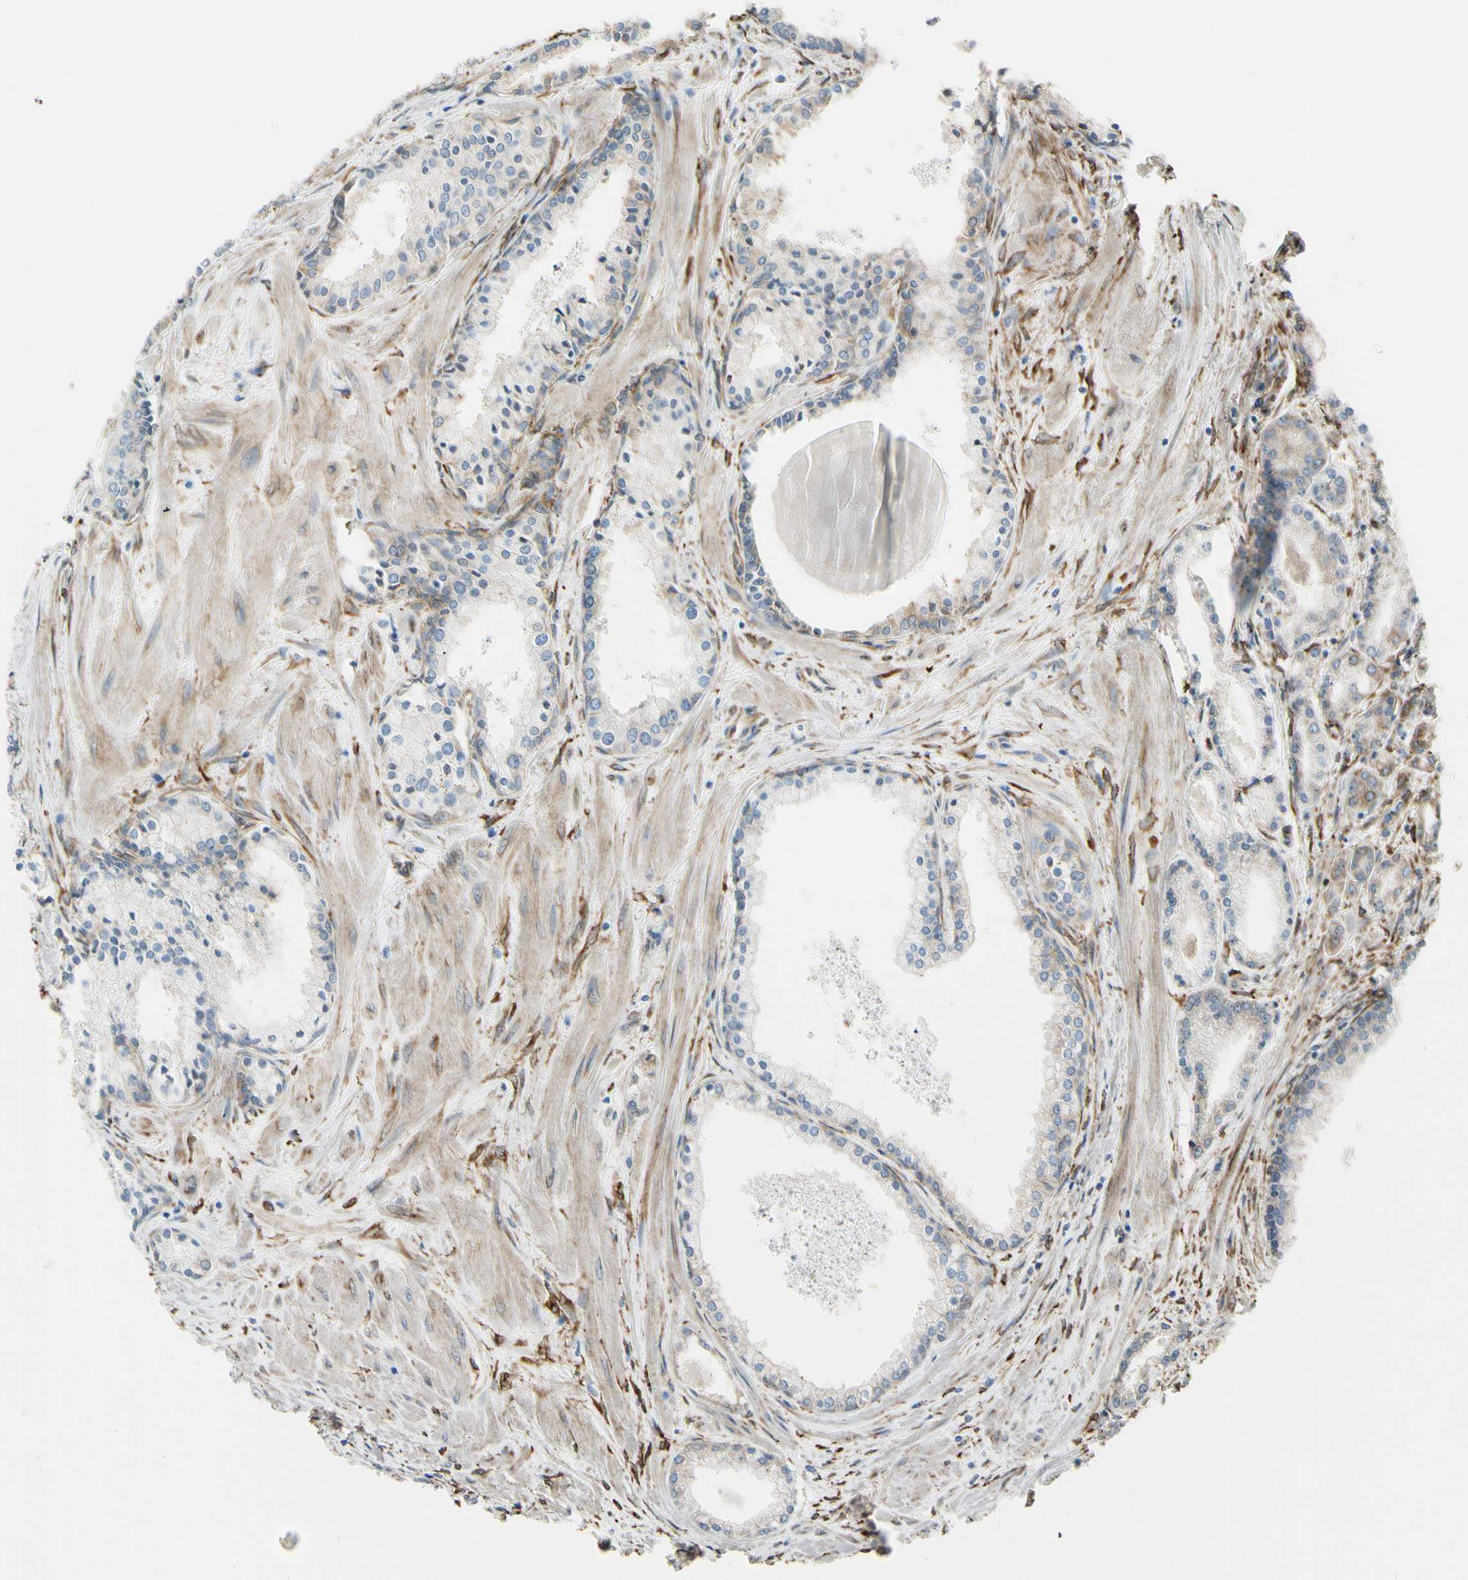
{"staining": {"intensity": "weak", "quantity": "25%-75%", "location": "cytoplasmic/membranous"}, "tissue": "prostate cancer", "cell_type": "Tumor cells", "image_type": "cancer", "snomed": [{"axis": "morphology", "description": "Adenocarcinoma, High grade"}, {"axis": "topography", "description": "Prostate"}], "caption": "An image showing weak cytoplasmic/membranous positivity in approximately 25%-75% of tumor cells in prostate cancer, as visualized by brown immunohistochemical staining.", "gene": "FKBP7", "patient": {"sex": "male", "age": 61}}